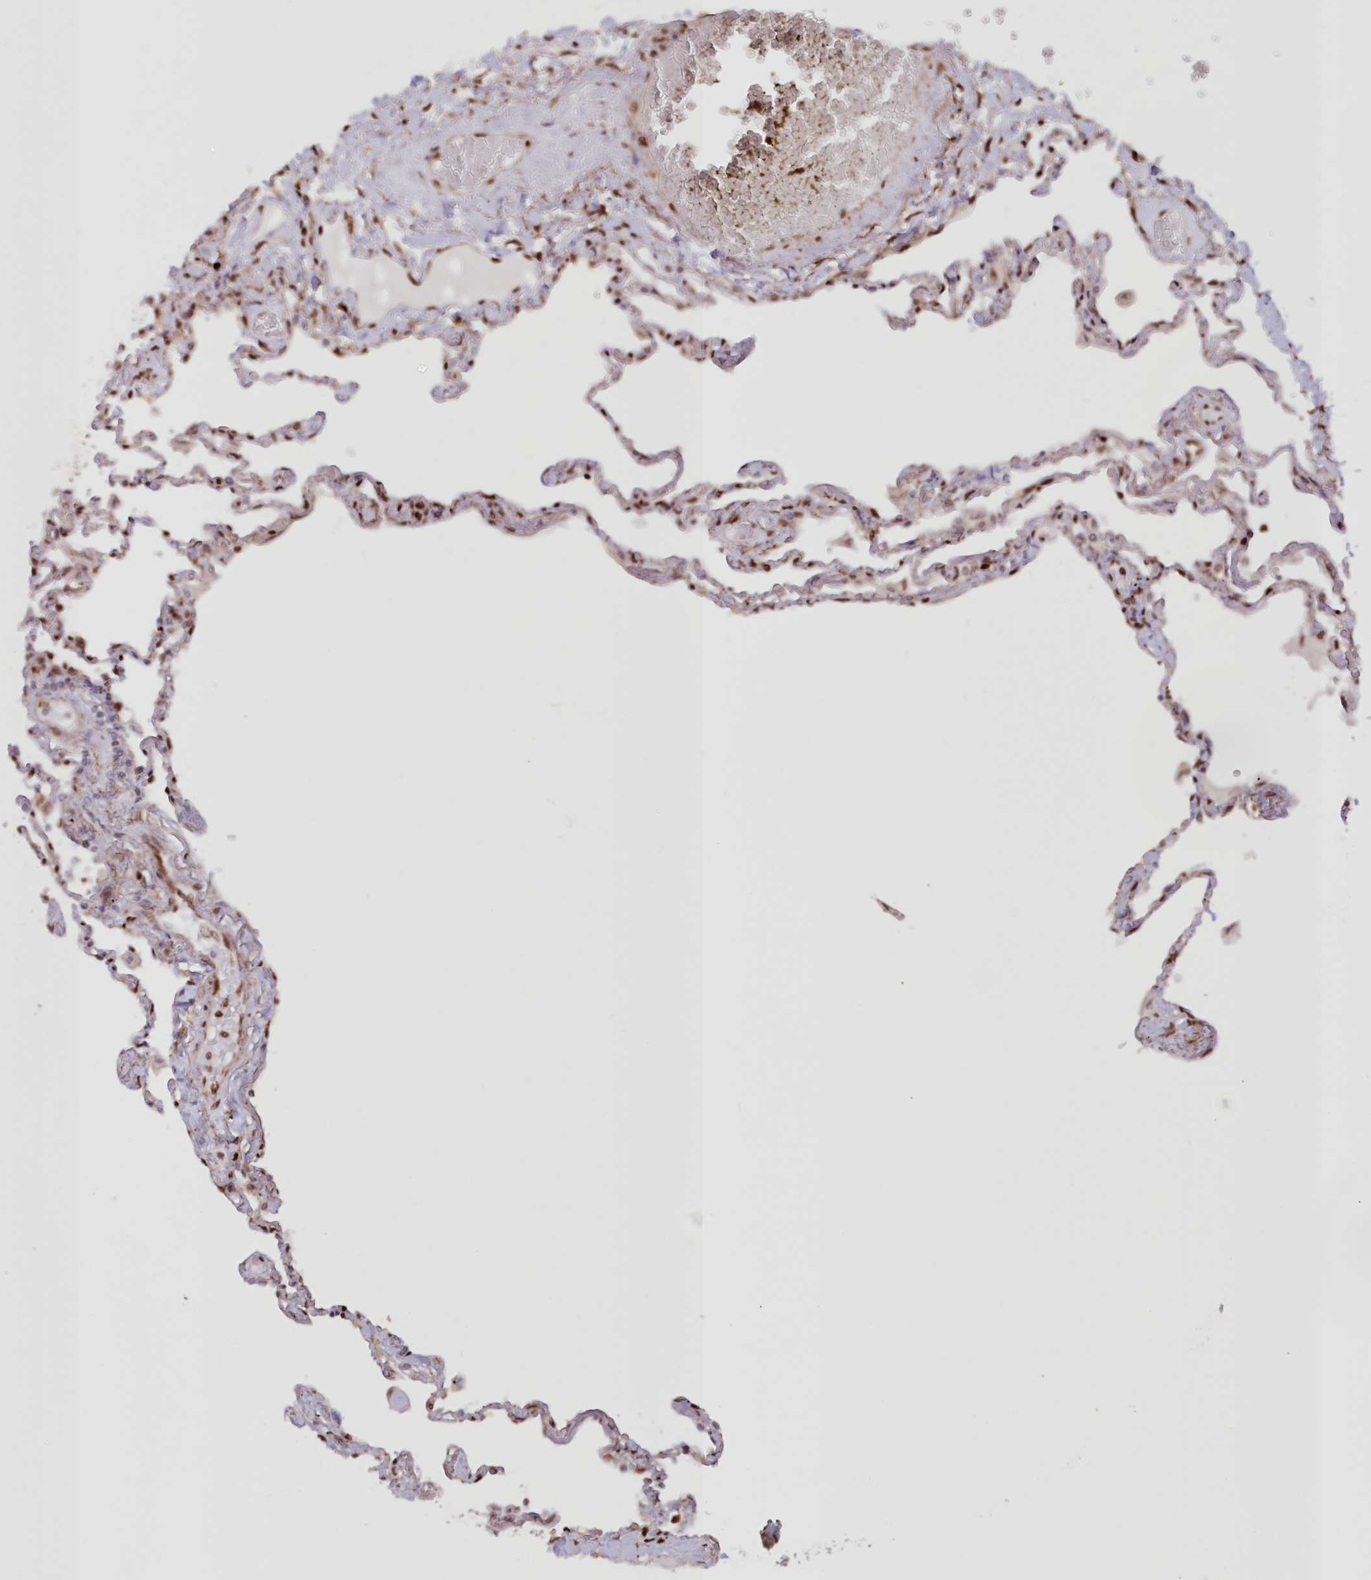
{"staining": {"intensity": "strong", "quantity": ">75%", "location": "nuclear"}, "tissue": "lung", "cell_type": "Alveolar cells", "image_type": "normal", "snomed": [{"axis": "morphology", "description": "Normal tissue, NOS"}, {"axis": "topography", "description": "Lung"}], "caption": "This histopathology image shows immunohistochemistry (IHC) staining of benign lung, with high strong nuclear staining in about >75% of alveolar cells.", "gene": "POLR2B", "patient": {"sex": "female", "age": 67}}